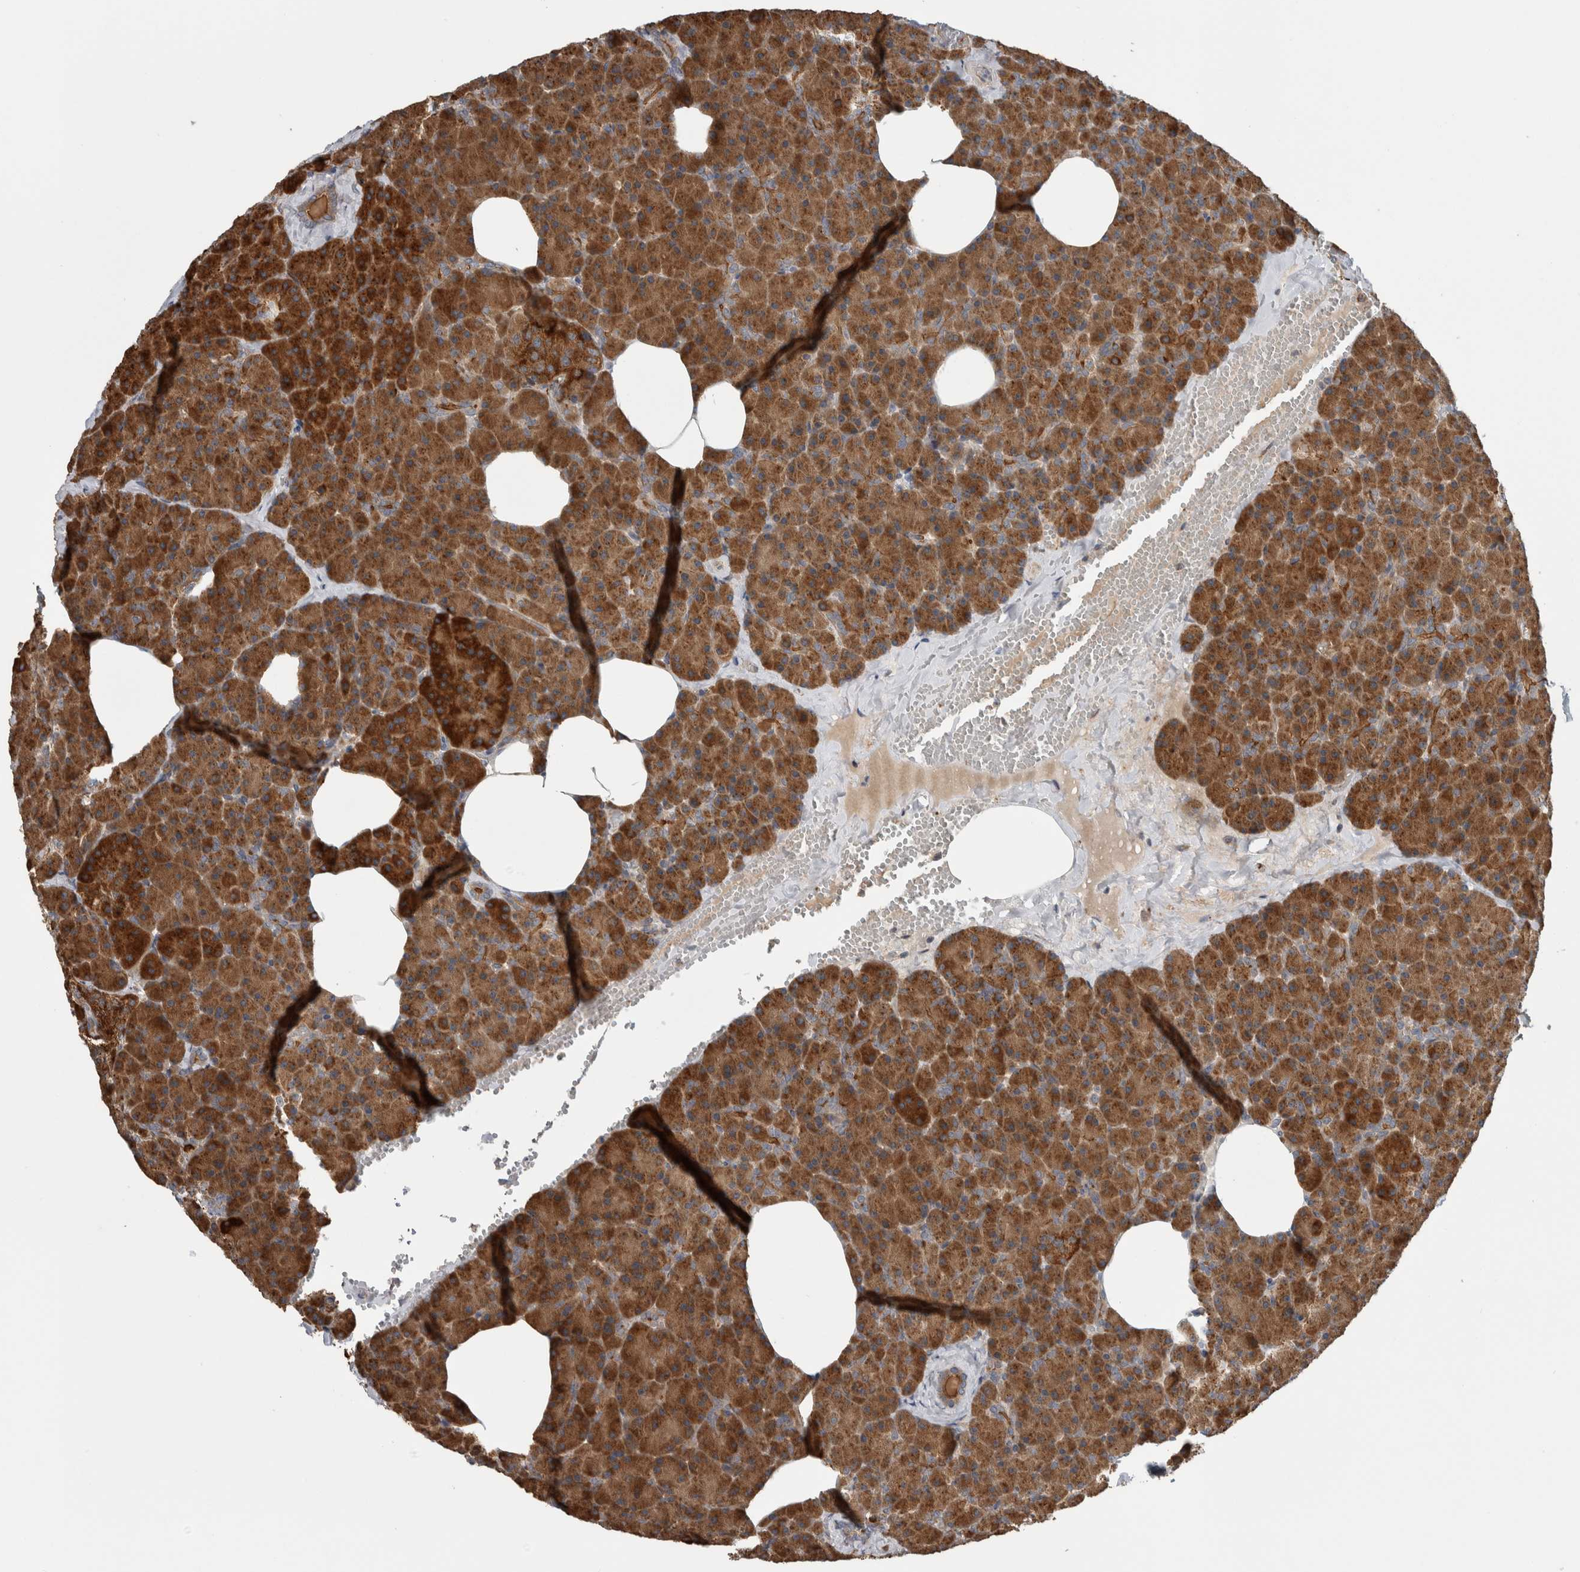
{"staining": {"intensity": "strong", "quantity": ">75%", "location": "cytoplasmic/membranous"}, "tissue": "pancreas", "cell_type": "Exocrine glandular cells", "image_type": "normal", "snomed": [{"axis": "morphology", "description": "Normal tissue, NOS"}, {"axis": "morphology", "description": "Carcinoid, malignant, NOS"}, {"axis": "topography", "description": "Pancreas"}], "caption": "Protein staining exhibits strong cytoplasmic/membranous staining in approximately >75% of exocrine glandular cells in unremarkable pancreas. (brown staining indicates protein expression, while blue staining denotes nuclei).", "gene": "ADGRL3", "patient": {"sex": "female", "age": 35}}